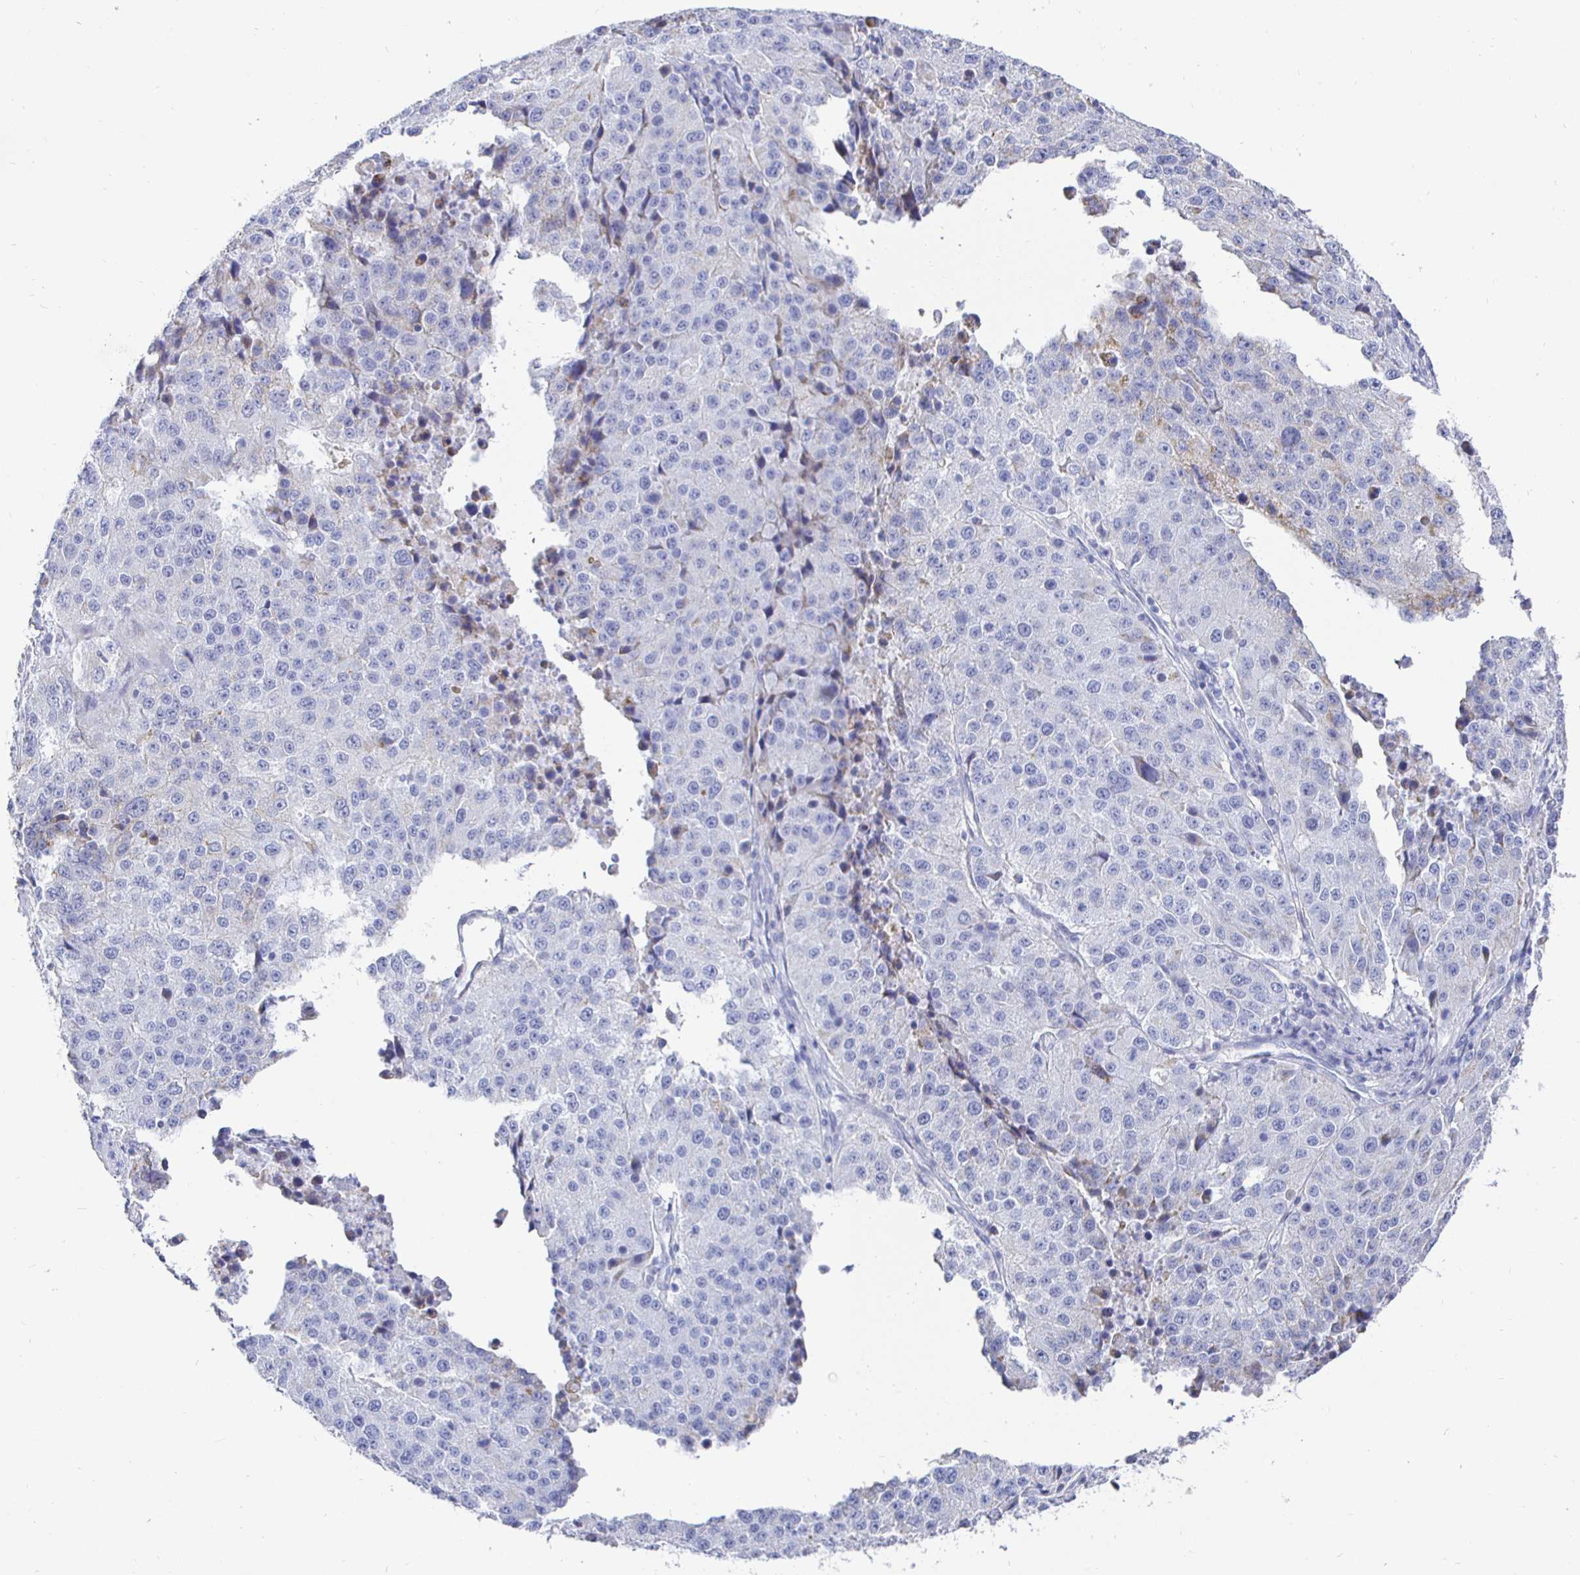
{"staining": {"intensity": "negative", "quantity": "none", "location": "none"}, "tissue": "stomach cancer", "cell_type": "Tumor cells", "image_type": "cancer", "snomed": [{"axis": "morphology", "description": "Adenocarcinoma, NOS"}, {"axis": "topography", "description": "Stomach"}], "caption": "Tumor cells show no significant protein positivity in stomach cancer.", "gene": "CR2", "patient": {"sex": "male", "age": 71}}